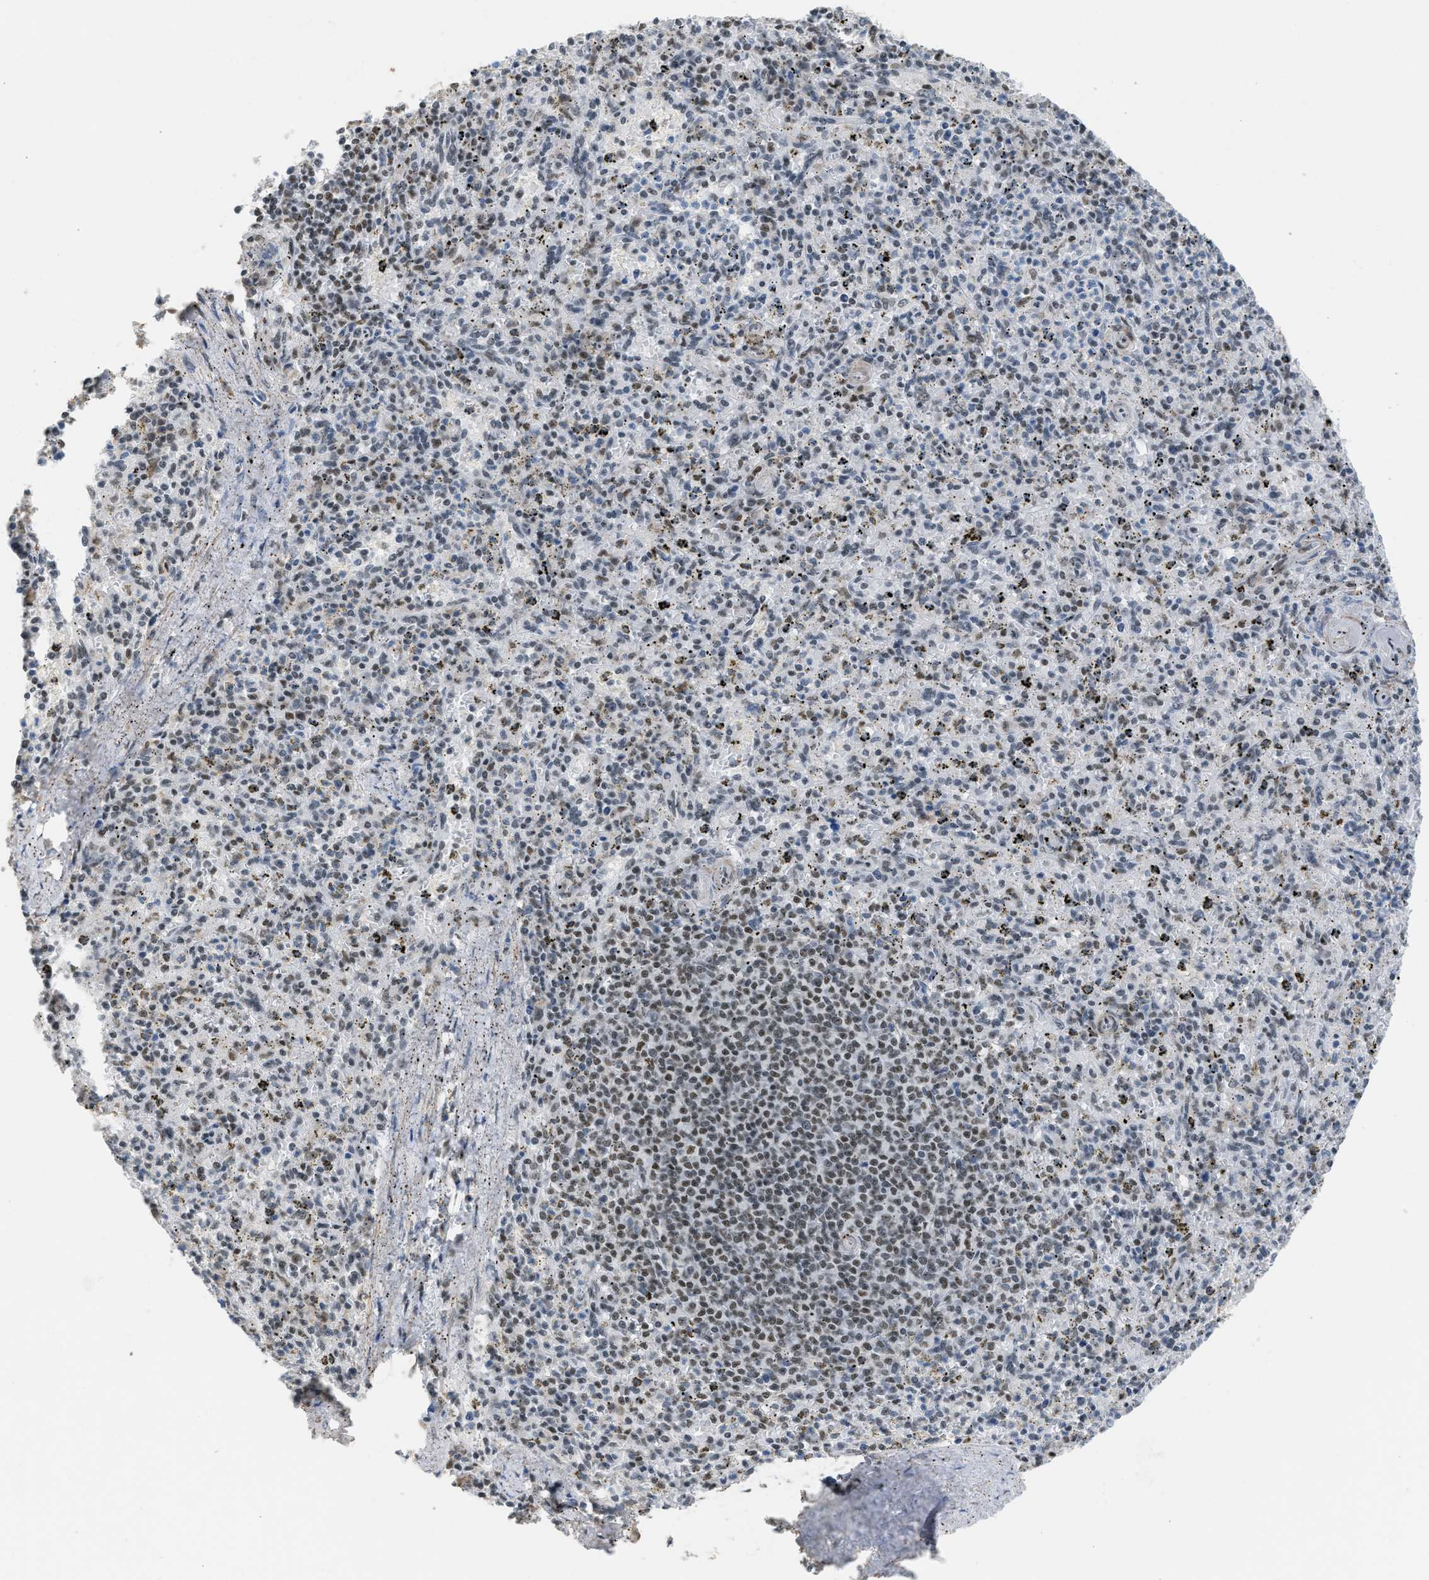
{"staining": {"intensity": "moderate", "quantity": "<25%", "location": "nuclear"}, "tissue": "spleen", "cell_type": "Cells in red pulp", "image_type": "normal", "snomed": [{"axis": "morphology", "description": "Normal tissue, NOS"}, {"axis": "topography", "description": "Spleen"}], "caption": "A low amount of moderate nuclear expression is present in about <25% of cells in red pulp in normal spleen. Using DAB (brown) and hematoxylin (blue) stains, captured at high magnification using brightfield microscopy.", "gene": "SCAF4", "patient": {"sex": "male", "age": 72}}